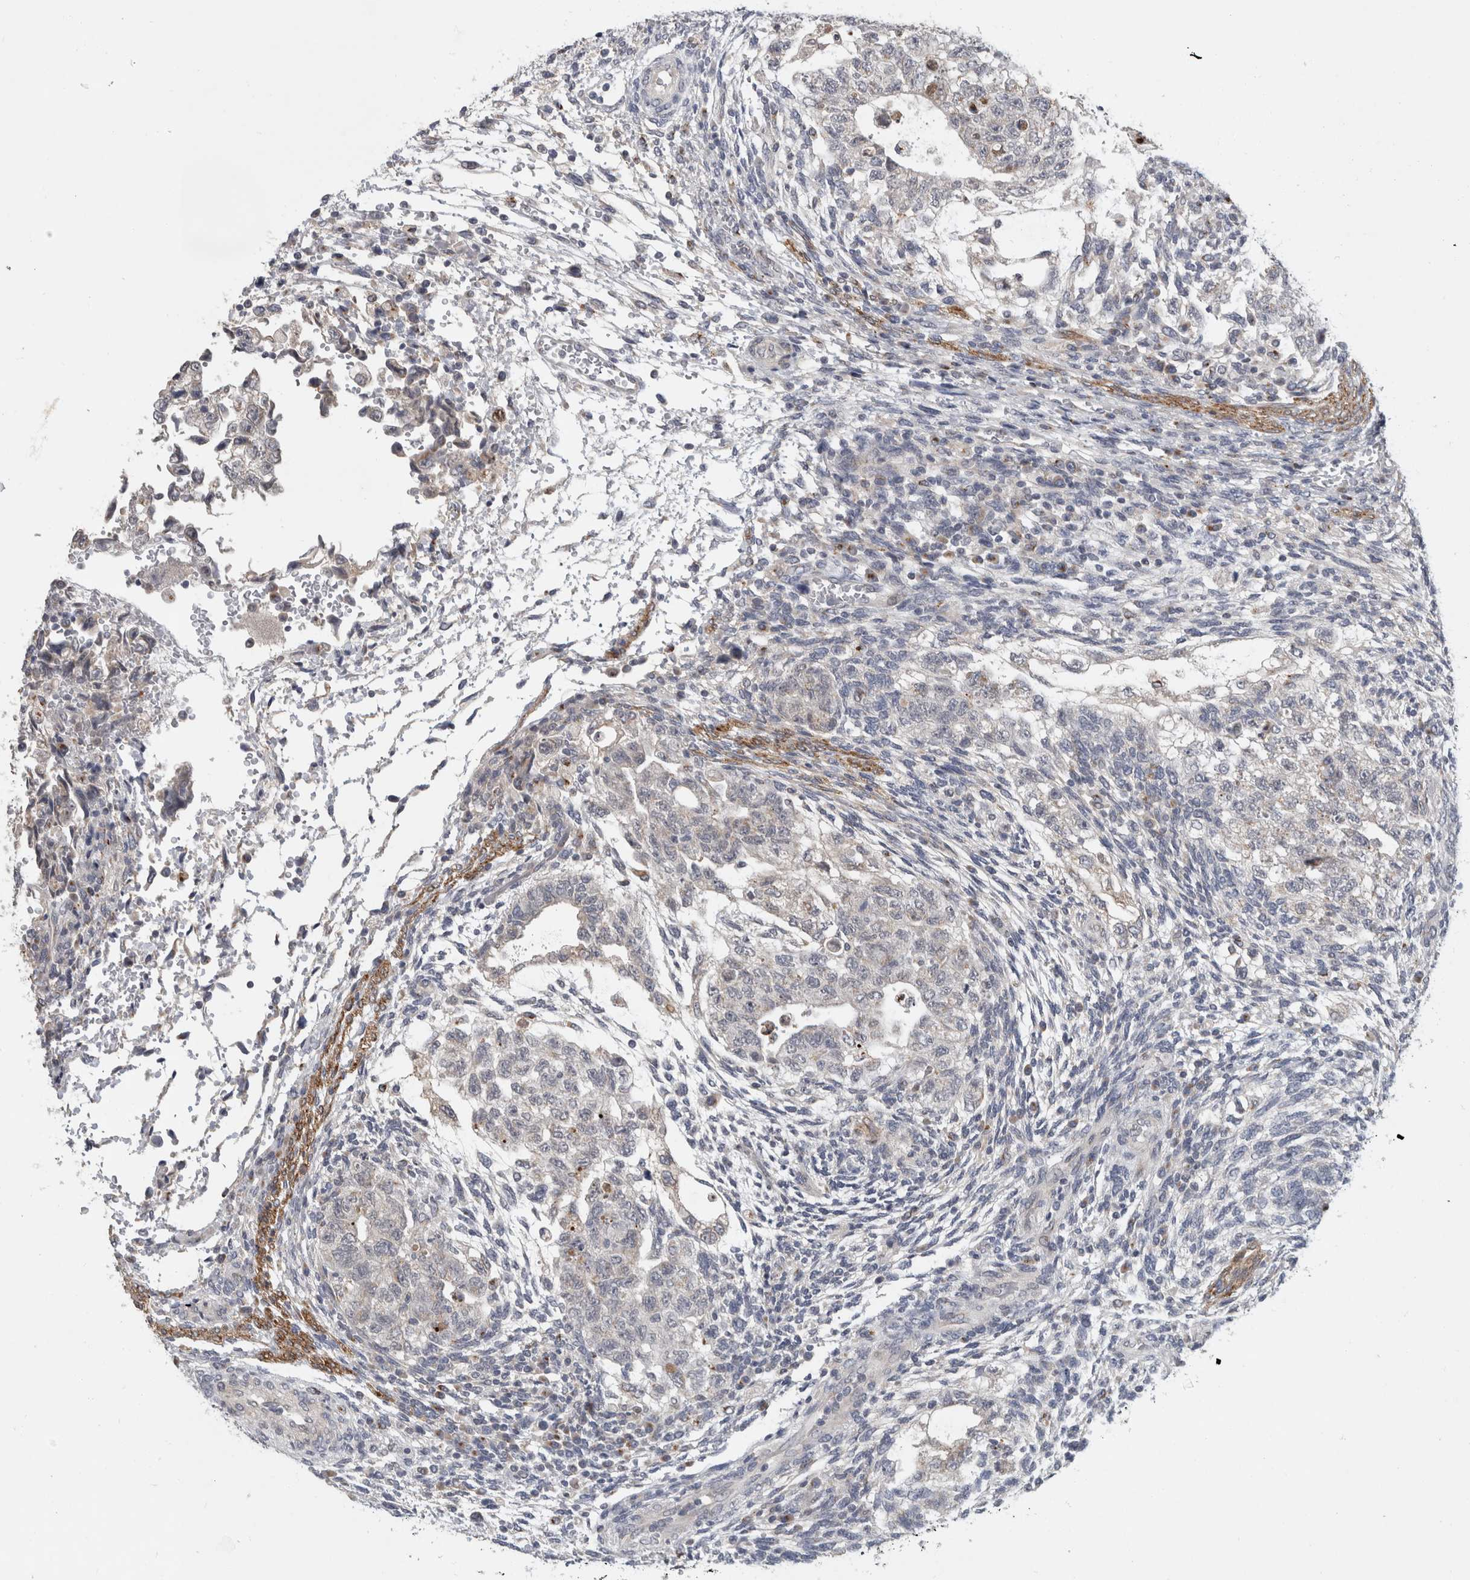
{"staining": {"intensity": "negative", "quantity": "none", "location": "none"}, "tissue": "testis cancer", "cell_type": "Tumor cells", "image_type": "cancer", "snomed": [{"axis": "morphology", "description": "Normal tissue, NOS"}, {"axis": "morphology", "description": "Carcinoma, Embryonal, NOS"}, {"axis": "topography", "description": "Testis"}], "caption": "DAB immunohistochemical staining of human testis embryonal carcinoma shows no significant staining in tumor cells.", "gene": "MGAT1", "patient": {"sex": "male", "age": 36}}